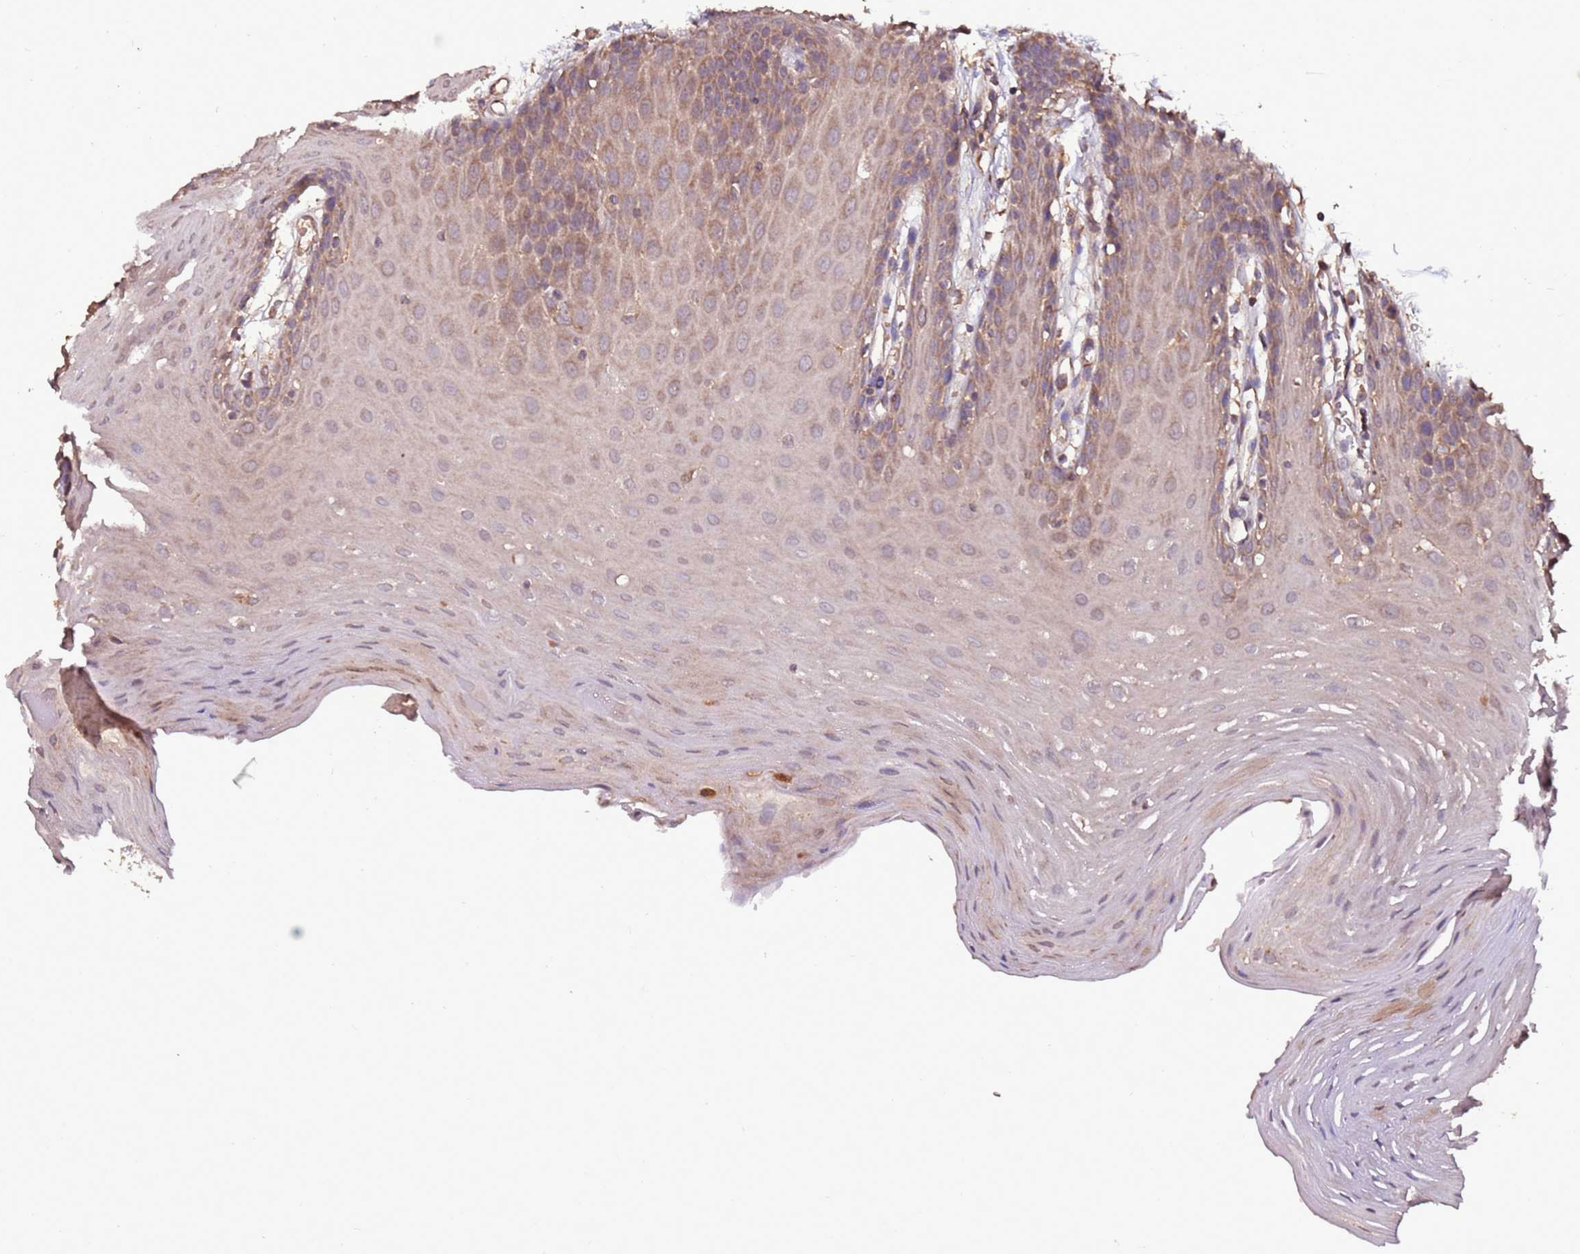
{"staining": {"intensity": "weak", "quantity": ">75%", "location": "cytoplasmic/membranous"}, "tissue": "oral mucosa", "cell_type": "Squamous epithelial cells", "image_type": "normal", "snomed": [{"axis": "morphology", "description": "Normal tissue, NOS"}, {"axis": "topography", "description": "Skeletal muscle"}, {"axis": "topography", "description": "Oral tissue"}, {"axis": "topography", "description": "Salivary gland"}, {"axis": "topography", "description": "Peripheral nerve tissue"}], "caption": "Squamous epithelial cells show weak cytoplasmic/membranous staining in approximately >75% of cells in normal oral mucosa.", "gene": "RPS15A", "patient": {"sex": "male", "age": 54}}